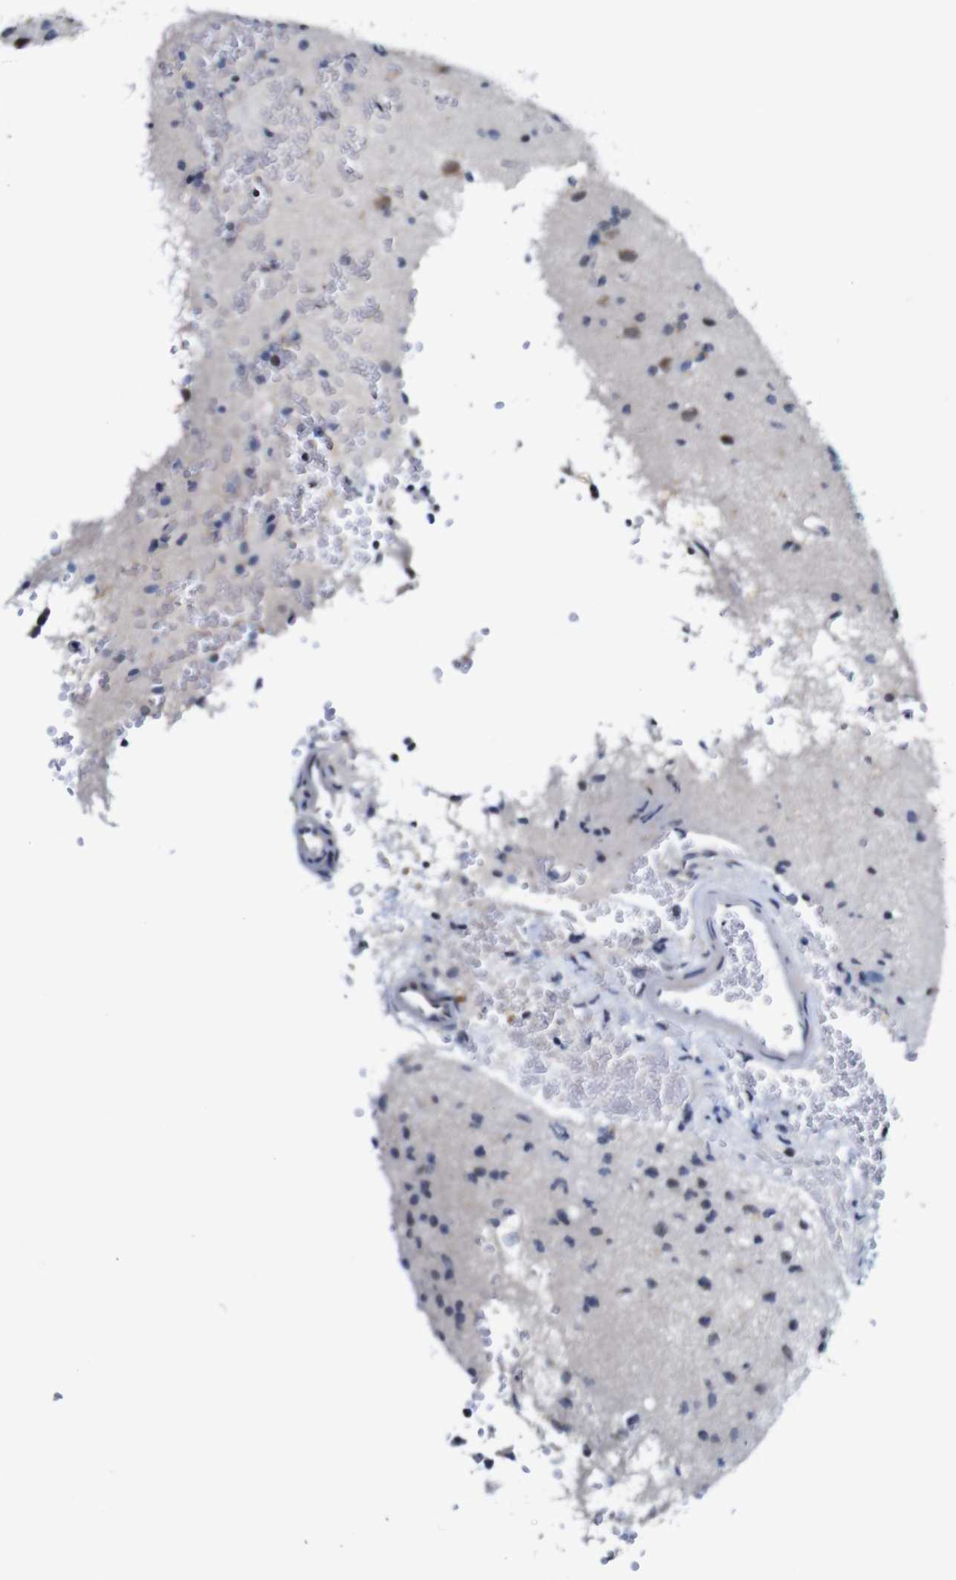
{"staining": {"intensity": "moderate", "quantity": "<25%", "location": "cytoplasmic/membranous"}, "tissue": "glioma", "cell_type": "Tumor cells", "image_type": "cancer", "snomed": [{"axis": "morphology", "description": "Glioma, malignant, High grade"}, {"axis": "topography", "description": "pancreas cauda"}], "caption": "IHC histopathology image of human glioma stained for a protein (brown), which exhibits low levels of moderate cytoplasmic/membranous expression in about <25% of tumor cells.", "gene": "FURIN", "patient": {"sex": "male", "age": 60}}